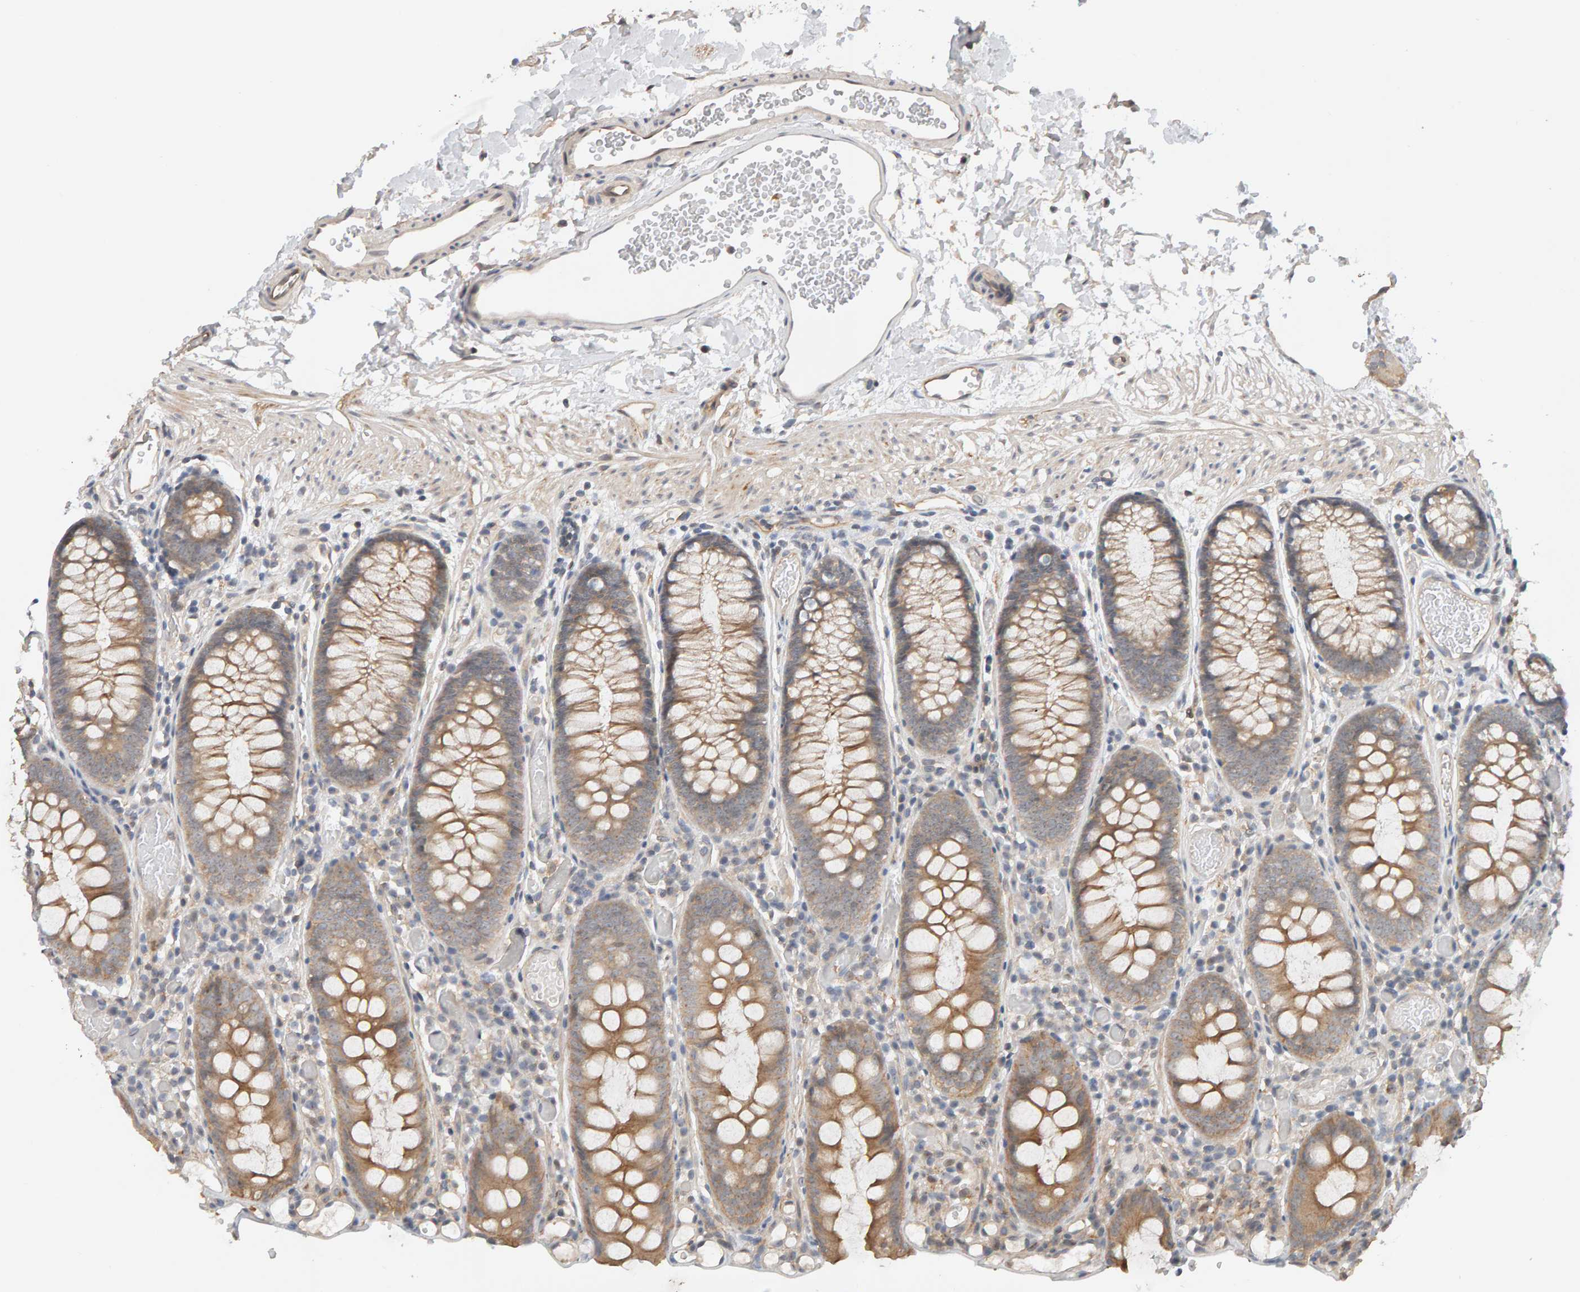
{"staining": {"intensity": "weak", "quantity": ">75%", "location": "cytoplasmic/membranous"}, "tissue": "colon", "cell_type": "Endothelial cells", "image_type": "normal", "snomed": [{"axis": "morphology", "description": "Normal tissue, NOS"}, {"axis": "topography", "description": "Colon"}], "caption": "This histopathology image exhibits immunohistochemistry staining of unremarkable human colon, with low weak cytoplasmic/membranous positivity in approximately >75% of endothelial cells.", "gene": "PPP1R16A", "patient": {"sex": "male", "age": 14}}